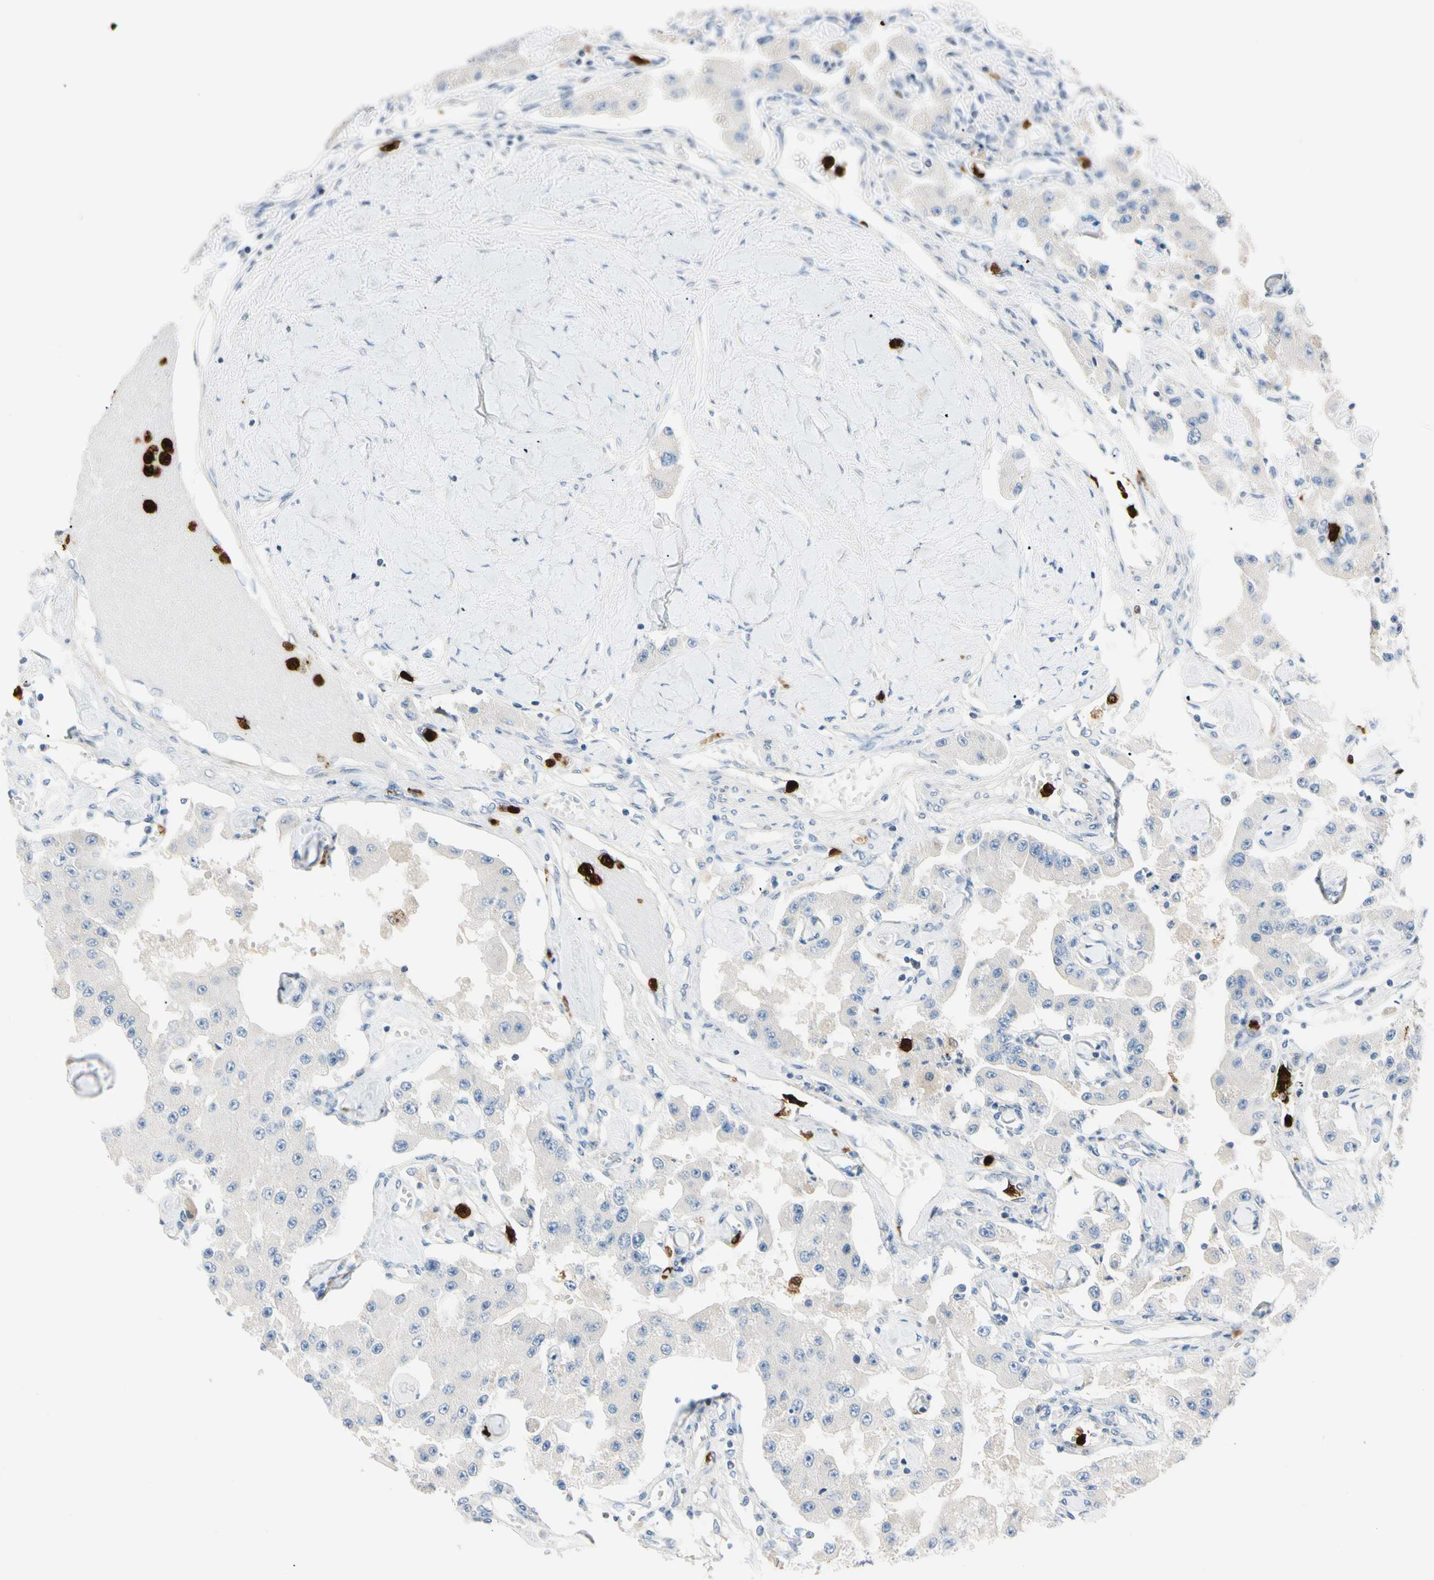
{"staining": {"intensity": "negative", "quantity": "none", "location": "none"}, "tissue": "carcinoid", "cell_type": "Tumor cells", "image_type": "cancer", "snomed": [{"axis": "morphology", "description": "Carcinoid, malignant, NOS"}, {"axis": "topography", "description": "Pancreas"}], "caption": "This is an IHC photomicrograph of carcinoid. There is no staining in tumor cells.", "gene": "TRAF5", "patient": {"sex": "male", "age": 41}}